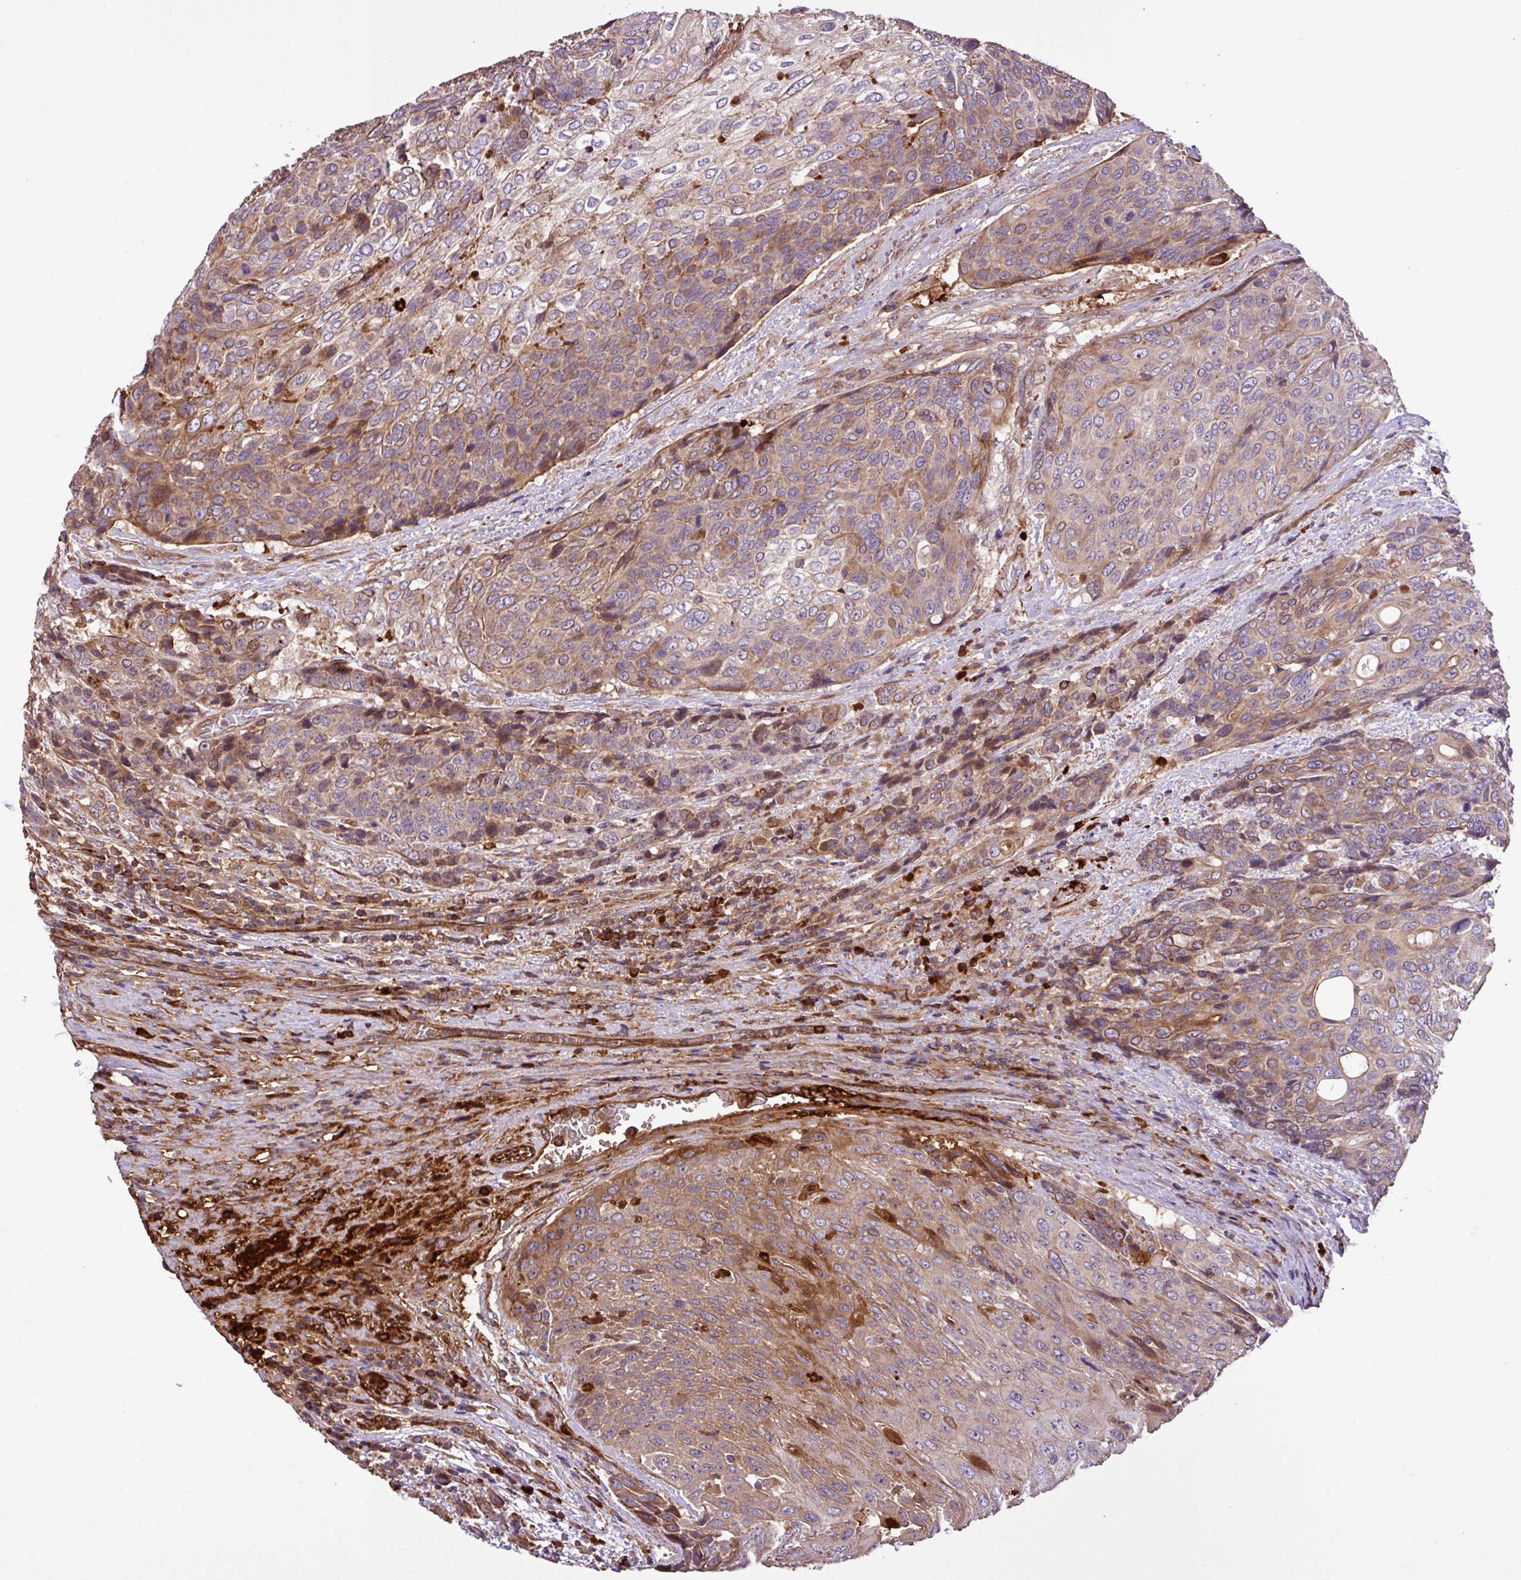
{"staining": {"intensity": "moderate", "quantity": "25%-75%", "location": "cytoplasmic/membranous"}, "tissue": "urothelial cancer", "cell_type": "Tumor cells", "image_type": "cancer", "snomed": [{"axis": "morphology", "description": "Urothelial carcinoma, High grade"}, {"axis": "topography", "description": "Urinary bladder"}], "caption": "Urothelial cancer stained with IHC reveals moderate cytoplasmic/membranous expression in about 25%-75% of tumor cells. (IHC, brightfield microscopy, high magnification).", "gene": "ZNF266", "patient": {"sex": "female", "age": 70}}